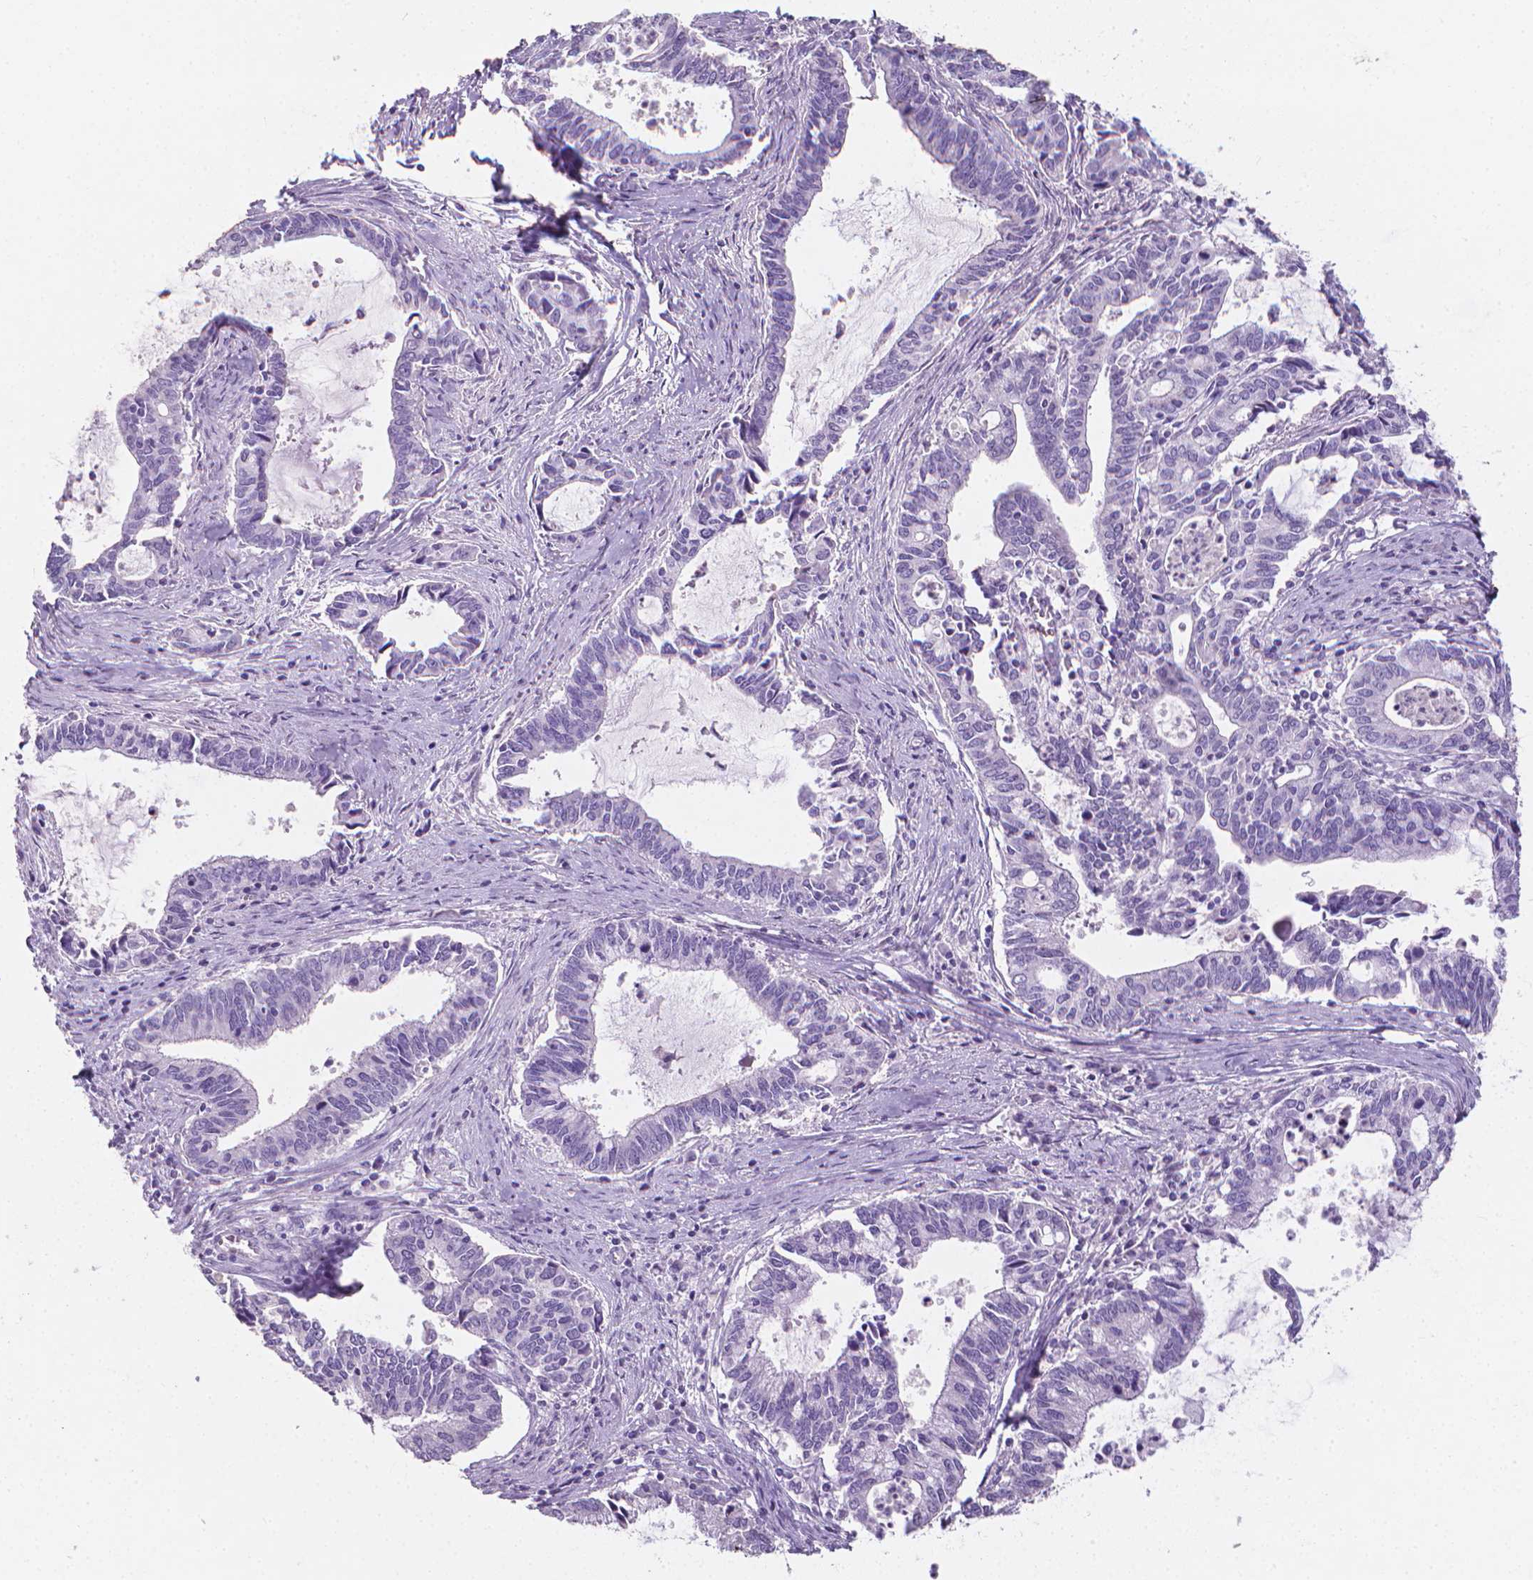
{"staining": {"intensity": "negative", "quantity": "none", "location": "none"}, "tissue": "cervical cancer", "cell_type": "Tumor cells", "image_type": "cancer", "snomed": [{"axis": "morphology", "description": "Adenocarcinoma, NOS"}, {"axis": "topography", "description": "Cervix"}], "caption": "Tumor cells are negative for brown protein staining in adenocarcinoma (cervical). Brightfield microscopy of immunohistochemistry (IHC) stained with DAB (3,3'-diaminobenzidine) (brown) and hematoxylin (blue), captured at high magnification.", "gene": "XPNPEP2", "patient": {"sex": "female", "age": 42}}